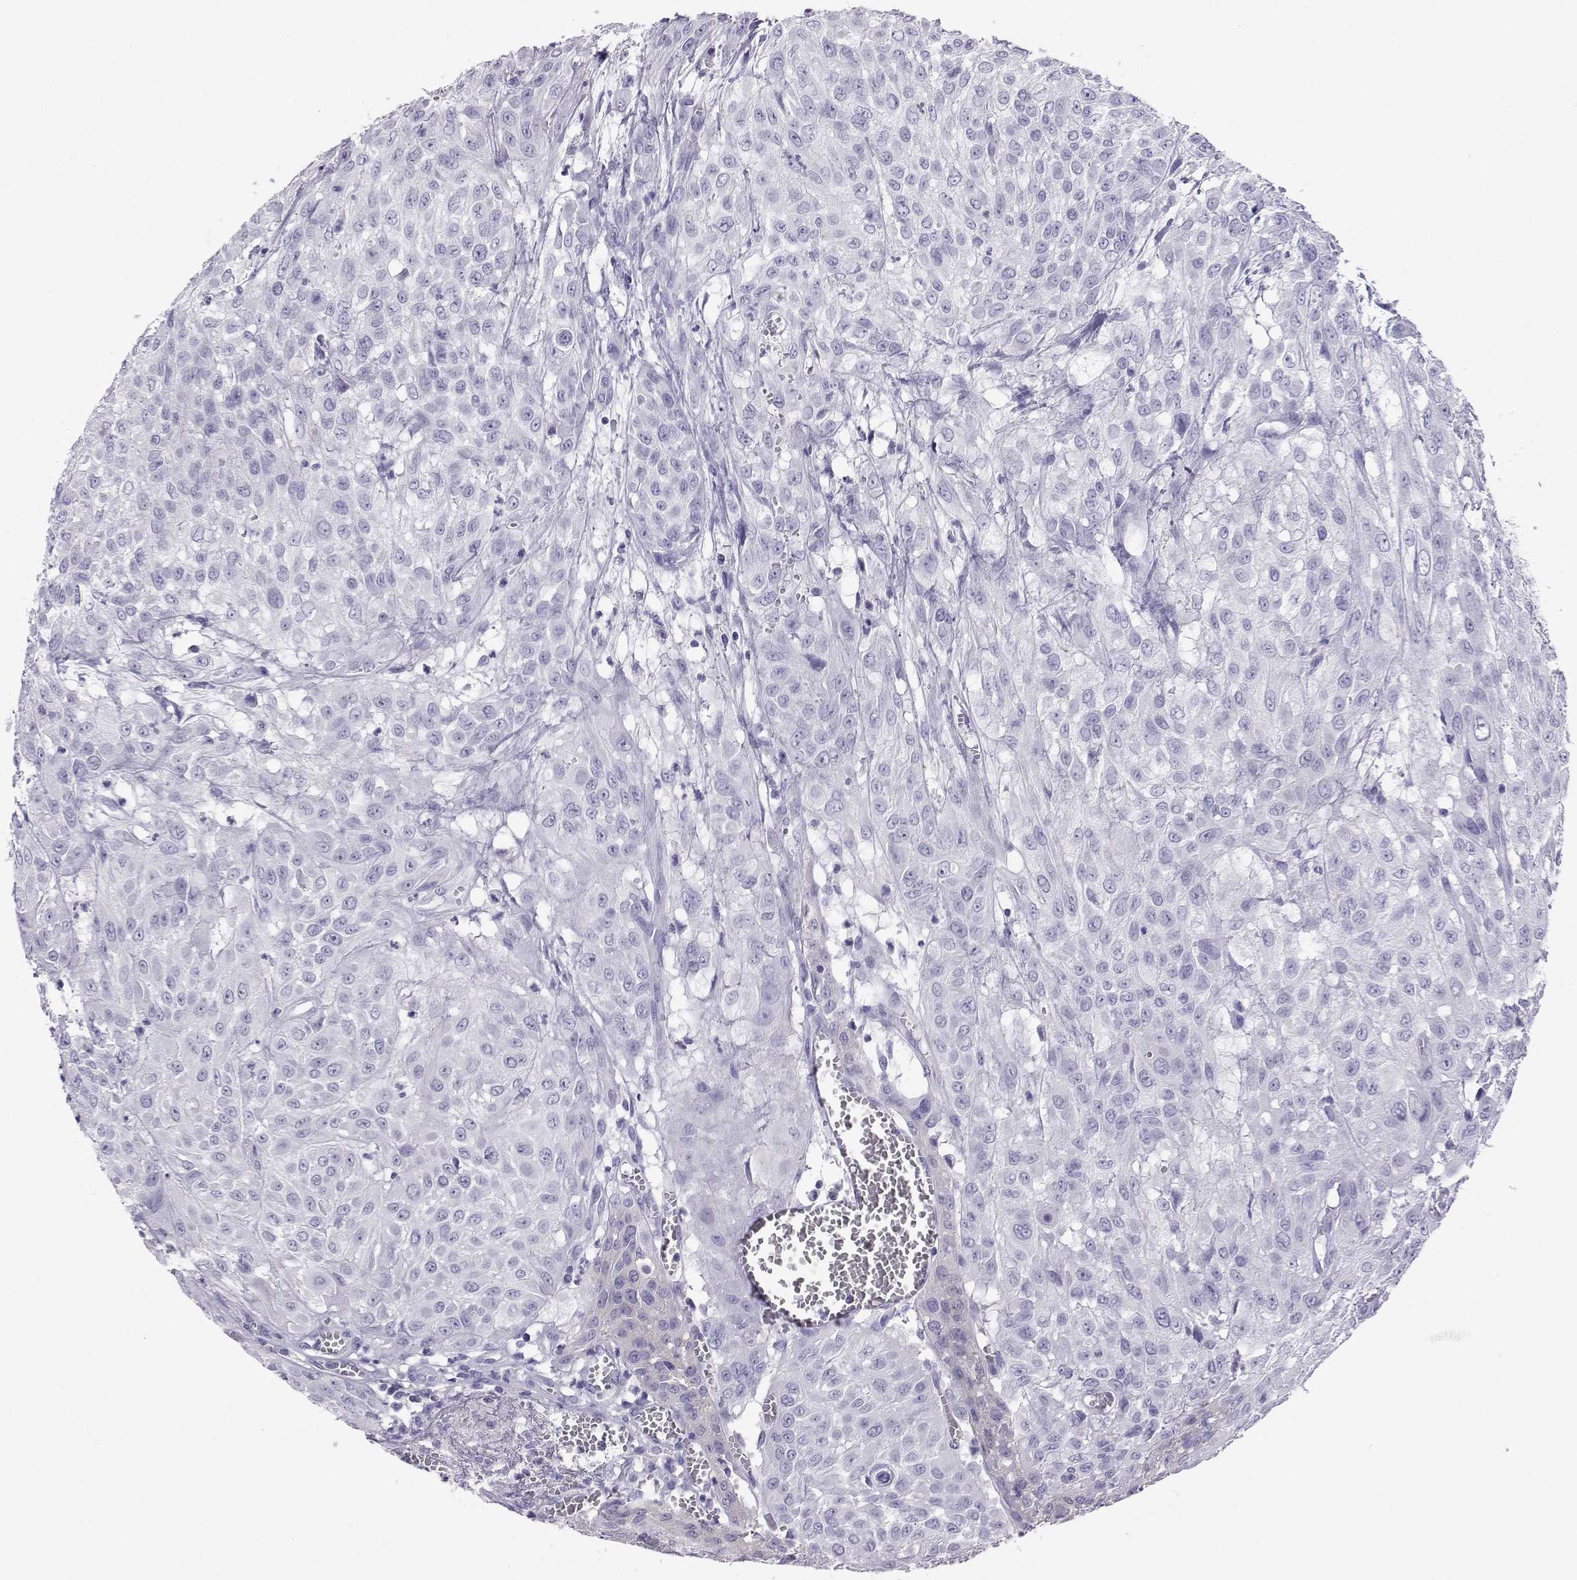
{"staining": {"intensity": "negative", "quantity": "none", "location": "none"}, "tissue": "urothelial cancer", "cell_type": "Tumor cells", "image_type": "cancer", "snomed": [{"axis": "morphology", "description": "Urothelial carcinoma, High grade"}, {"axis": "topography", "description": "Urinary bladder"}], "caption": "Immunohistochemical staining of high-grade urothelial carcinoma shows no significant positivity in tumor cells.", "gene": "PLIN4", "patient": {"sex": "male", "age": 57}}